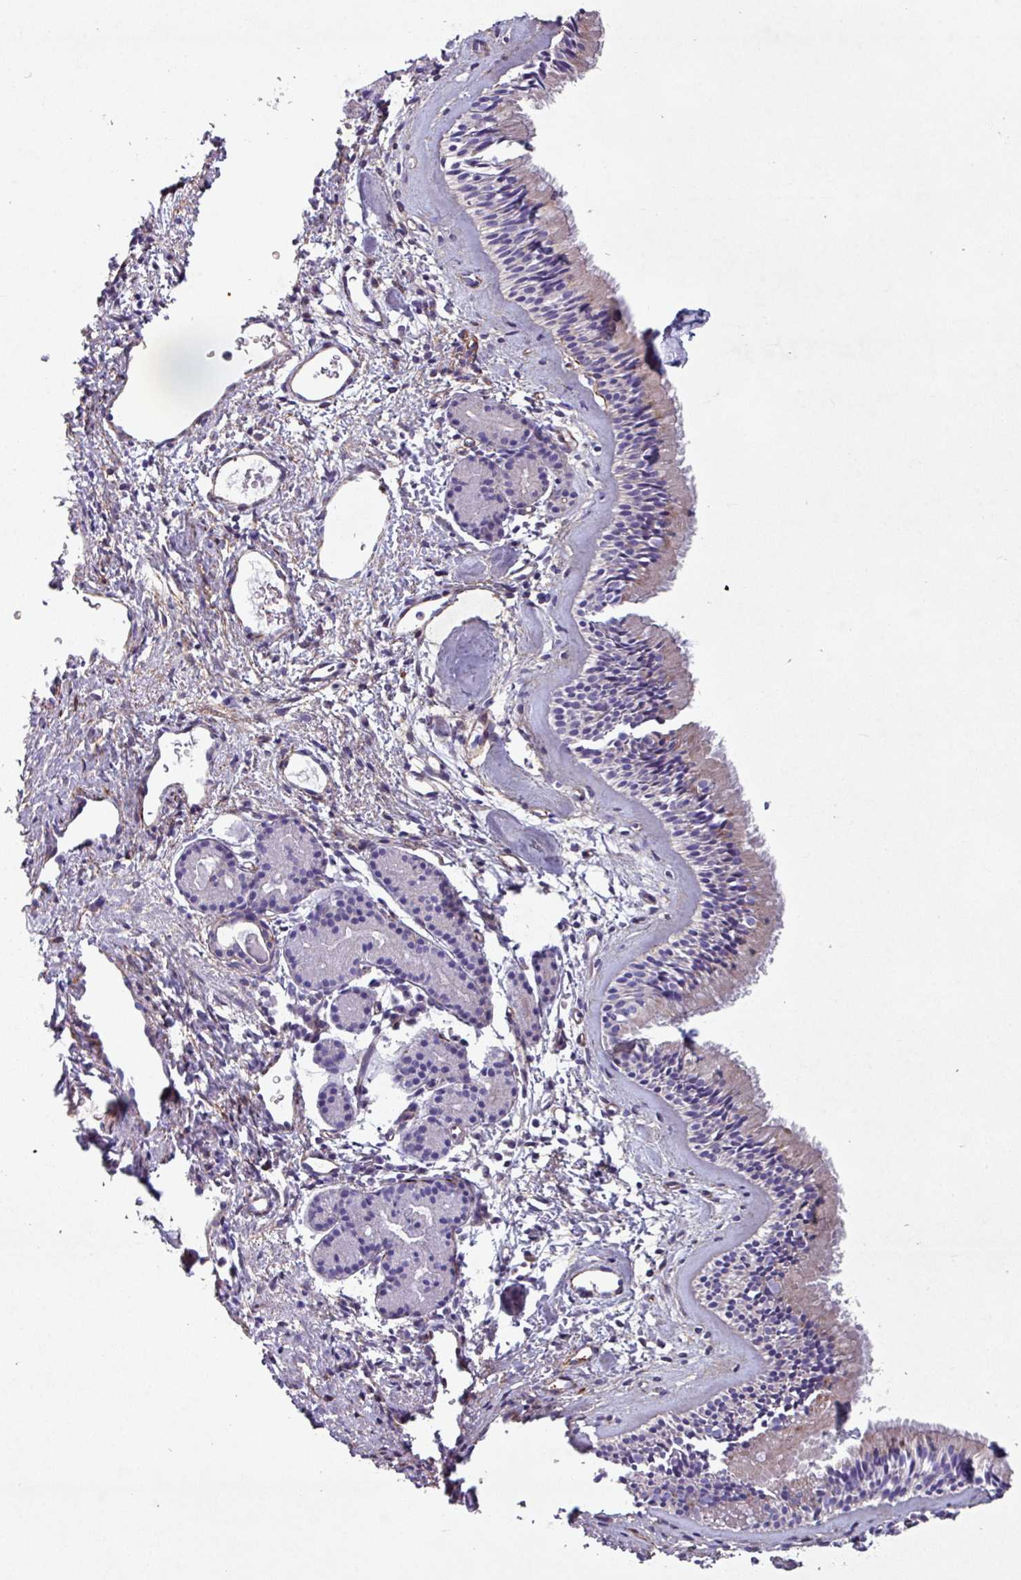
{"staining": {"intensity": "weak", "quantity": "<25%", "location": "cytoplasmic/membranous"}, "tissue": "nasopharynx", "cell_type": "Respiratory epithelial cells", "image_type": "normal", "snomed": [{"axis": "morphology", "description": "Normal tissue, NOS"}, {"axis": "topography", "description": "Nasopharynx"}], "caption": "IHC image of normal nasopharynx stained for a protein (brown), which shows no positivity in respiratory epithelial cells. (DAB immunohistochemistry visualized using brightfield microscopy, high magnification).", "gene": "ATP2C2", "patient": {"sex": "male", "age": 82}}